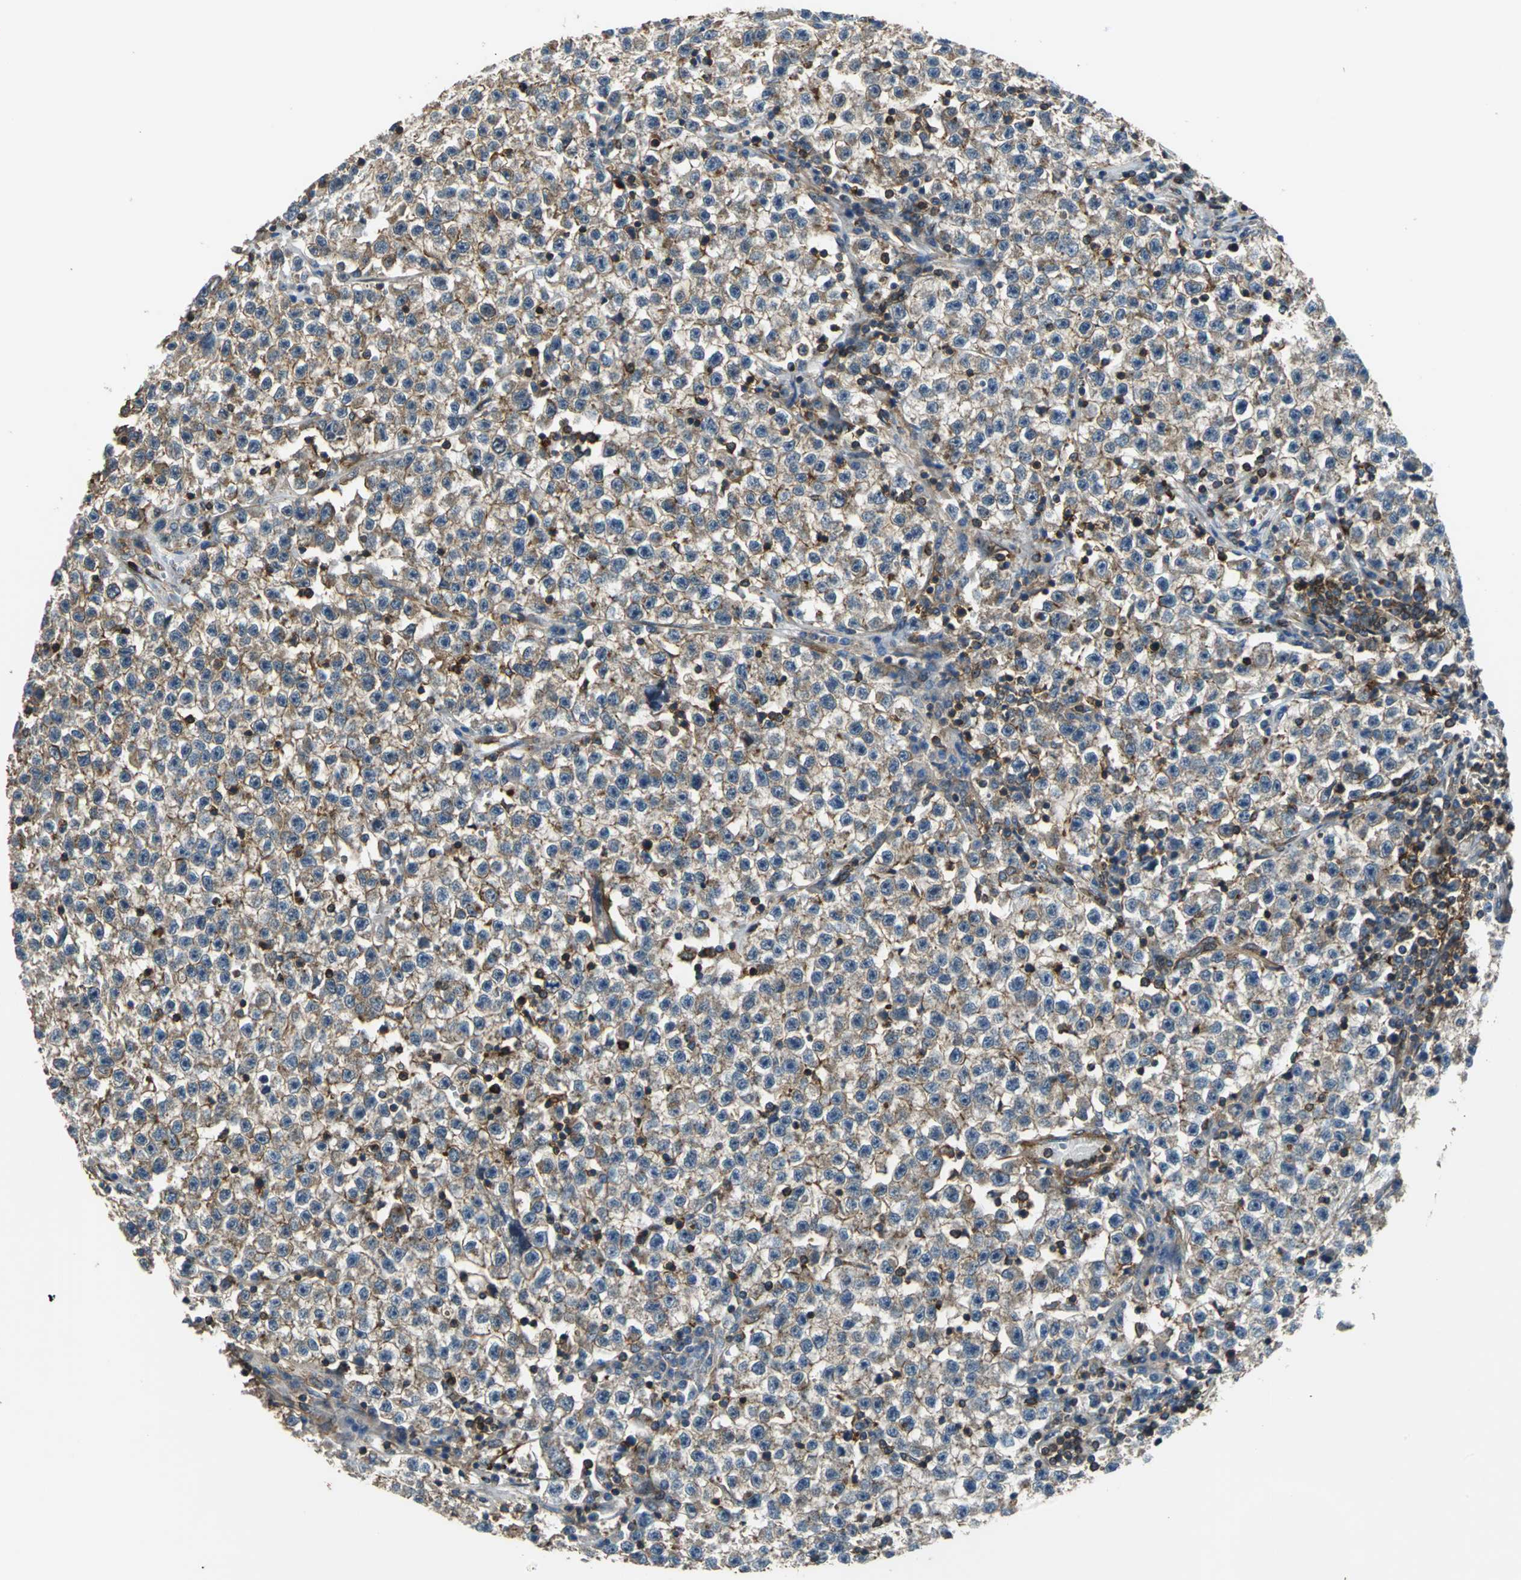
{"staining": {"intensity": "moderate", "quantity": ">75%", "location": "cytoplasmic/membranous"}, "tissue": "testis cancer", "cell_type": "Tumor cells", "image_type": "cancer", "snomed": [{"axis": "morphology", "description": "Seminoma, NOS"}, {"axis": "topography", "description": "Testis"}], "caption": "Seminoma (testis) was stained to show a protein in brown. There is medium levels of moderate cytoplasmic/membranous staining in approximately >75% of tumor cells. (IHC, brightfield microscopy, high magnification).", "gene": "PARVA", "patient": {"sex": "male", "age": 22}}